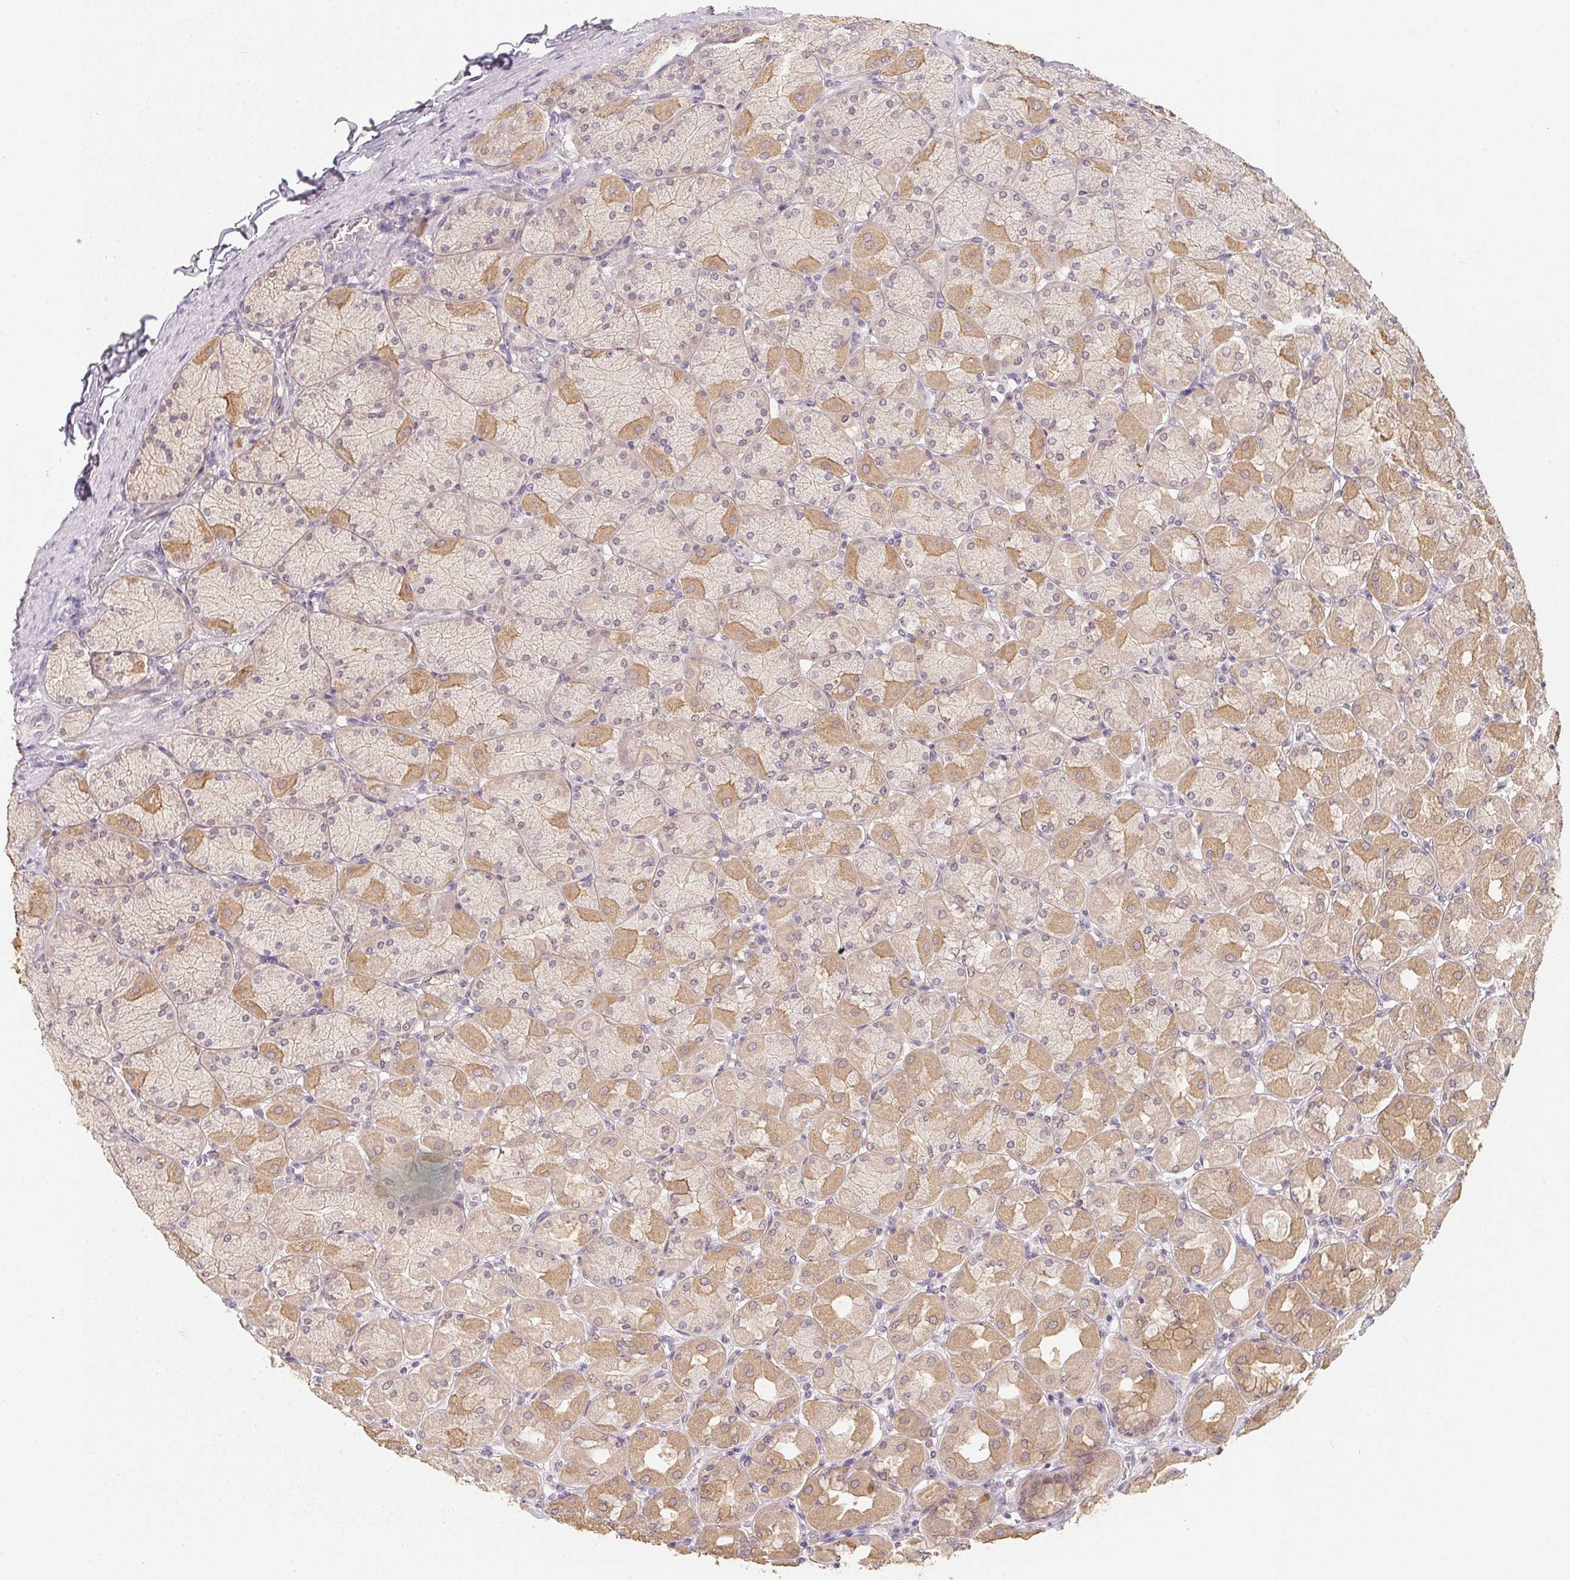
{"staining": {"intensity": "moderate", "quantity": "25%-75%", "location": "cytoplasmic/membranous"}, "tissue": "stomach", "cell_type": "Glandular cells", "image_type": "normal", "snomed": [{"axis": "morphology", "description": "Normal tissue, NOS"}, {"axis": "topography", "description": "Stomach, upper"}], "caption": "Immunohistochemical staining of normal human stomach demonstrates medium levels of moderate cytoplasmic/membranous positivity in about 25%-75% of glandular cells. (DAB = brown stain, brightfield microscopy at high magnification).", "gene": "SOAT1", "patient": {"sex": "female", "age": 56}}